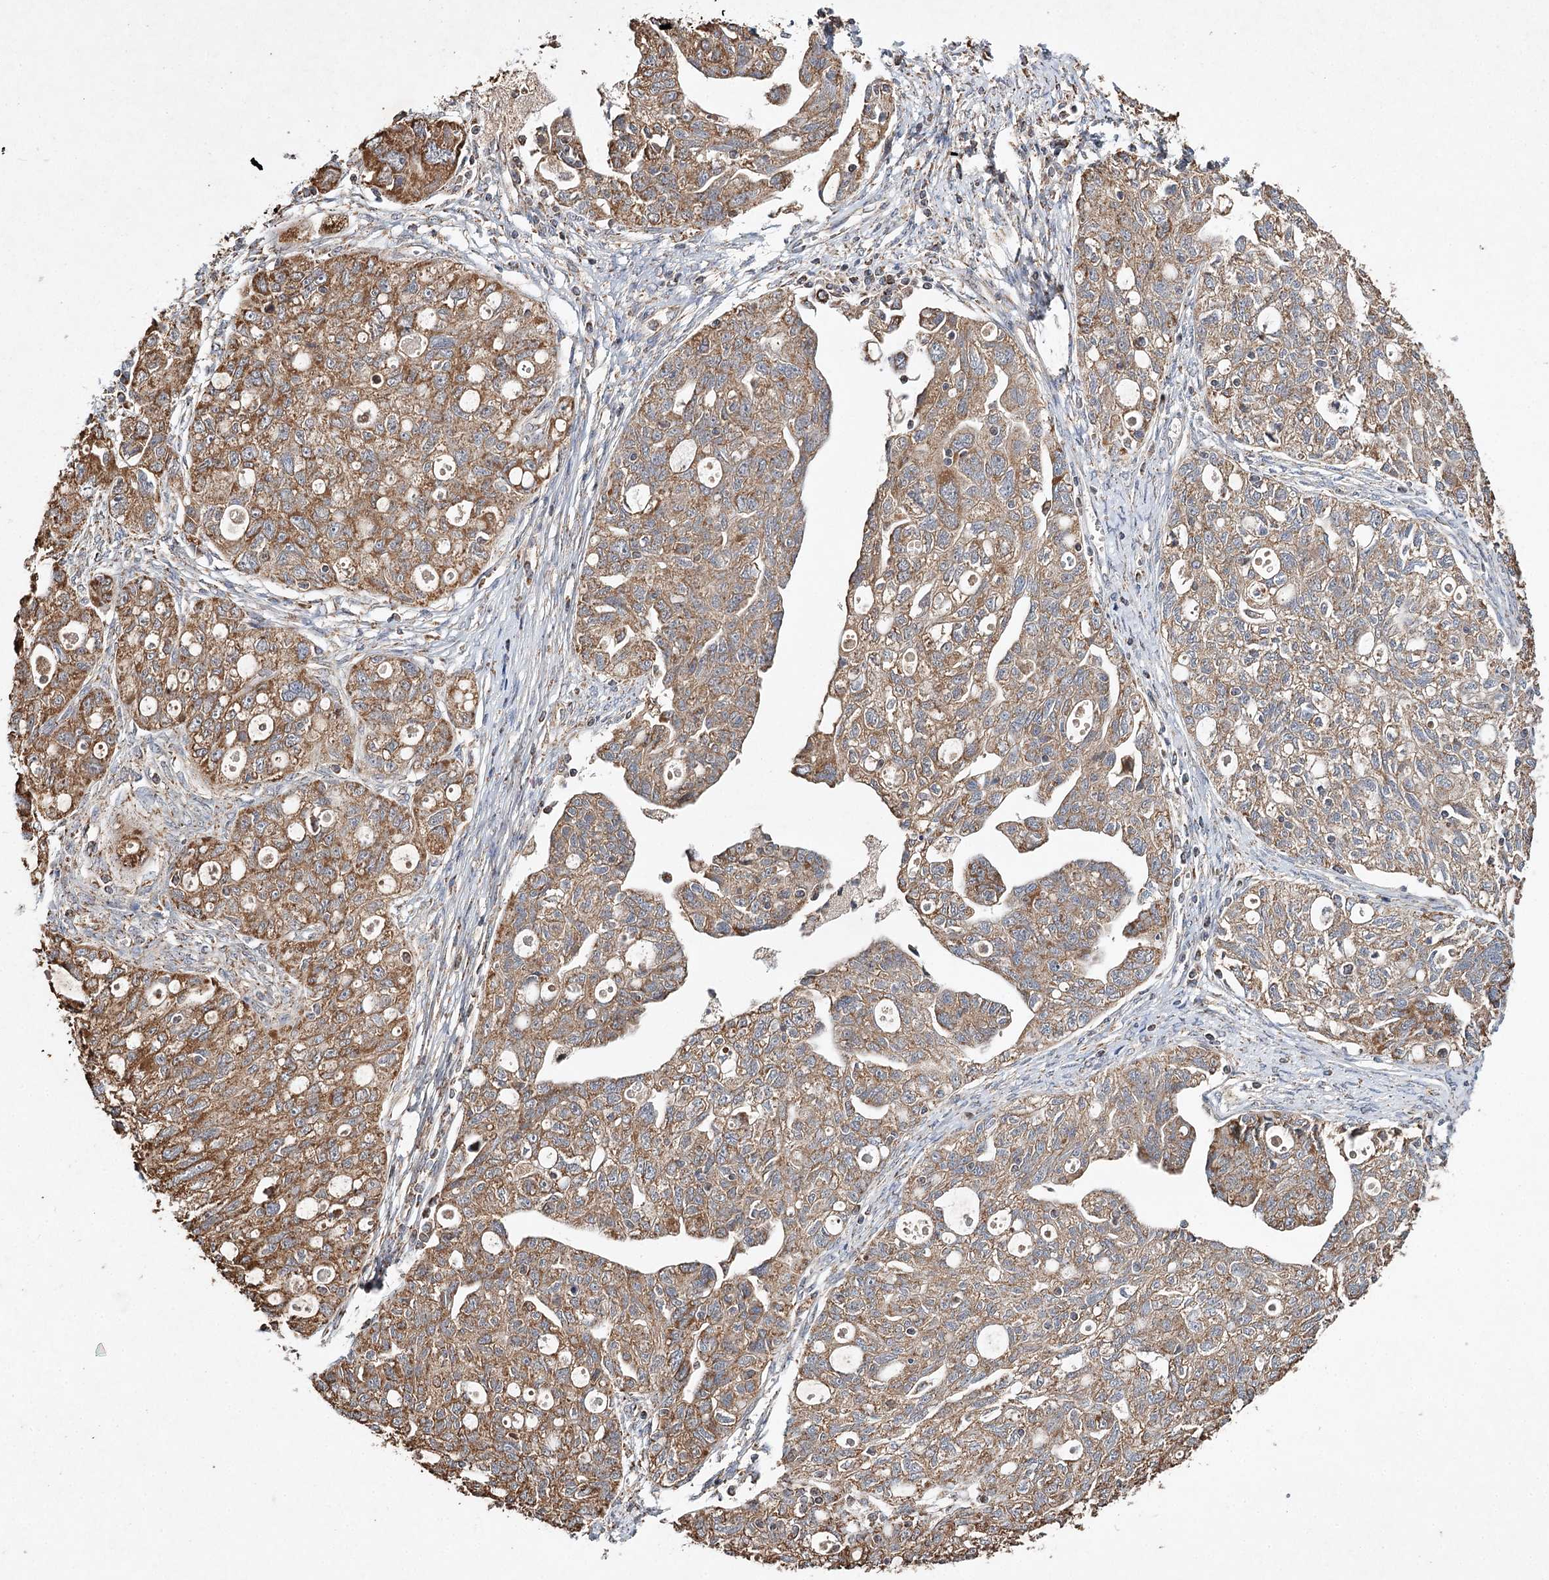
{"staining": {"intensity": "moderate", "quantity": ">75%", "location": "cytoplasmic/membranous"}, "tissue": "ovarian cancer", "cell_type": "Tumor cells", "image_type": "cancer", "snomed": [{"axis": "morphology", "description": "Carcinoma, NOS"}, {"axis": "morphology", "description": "Cystadenocarcinoma, serous, NOS"}, {"axis": "topography", "description": "Ovary"}], "caption": "This is a photomicrograph of immunohistochemistry staining of serous cystadenocarcinoma (ovarian), which shows moderate positivity in the cytoplasmic/membranous of tumor cells.", "gene": "PIK3CB", "patient": {"sex": "female", "age": 69}}